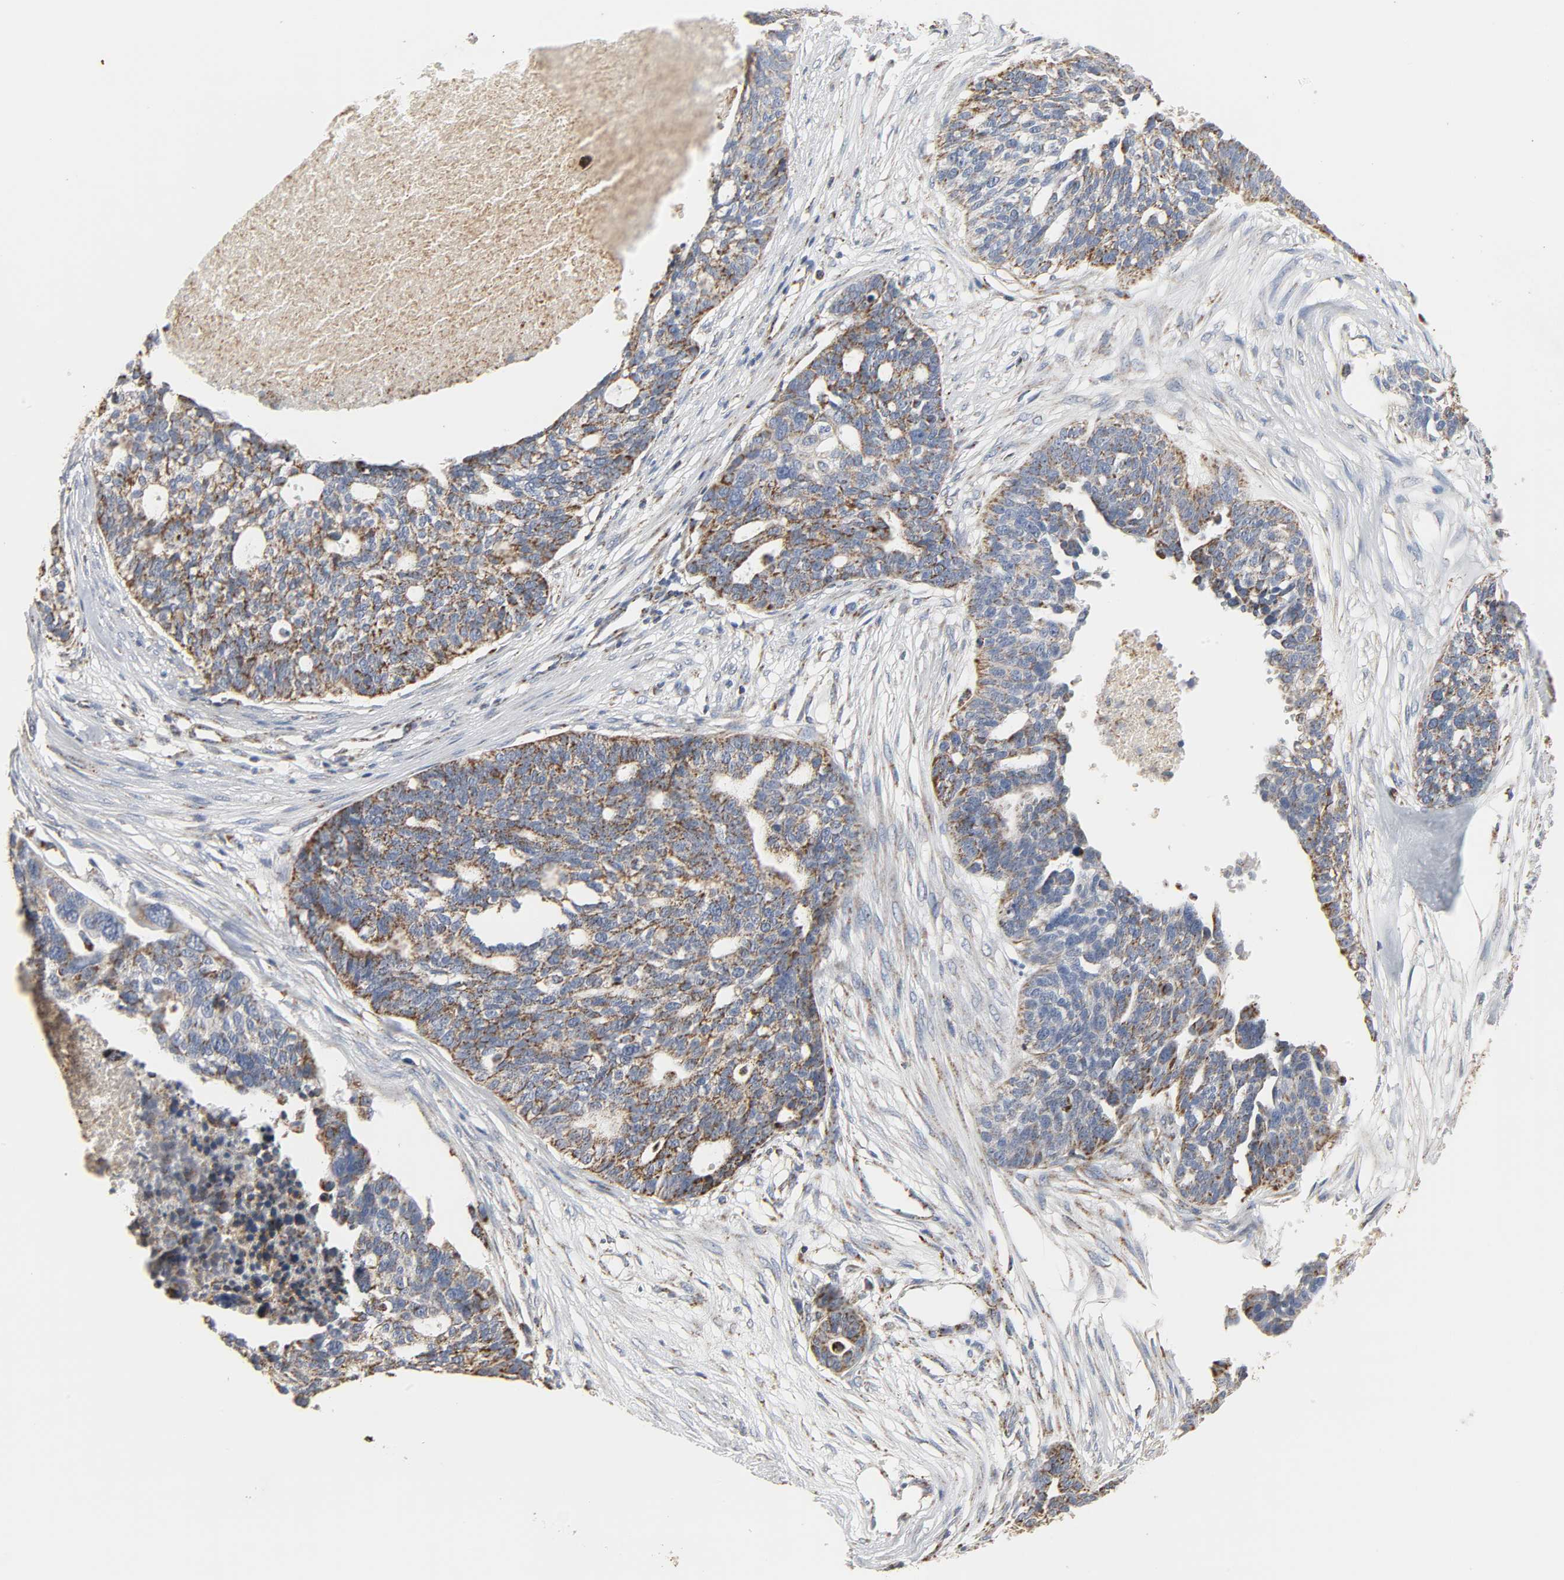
{"staining": {"intensity": "moderate", "quantity": ">75%", "location": "cytoplasmic/membranous"}, "tissue": "ovarian cancer", "cell_type": "Tumor cells", "image_type": "cancer", "snomed": [{"axis": "morphology", "description": "Cystadenocarcinoma, serous, NOS"}, {"axis": "topography", "description": "Ovary"}], "caption": "Ovarian cancer (serous cystadenocarcinoma) stained with a brown dye displays moderate cytoplasmic/membranous positive expression in approximately >75% of tumor cells.", "gene": "ACAT1", "patient": {"sex": "female", "age": 59}}